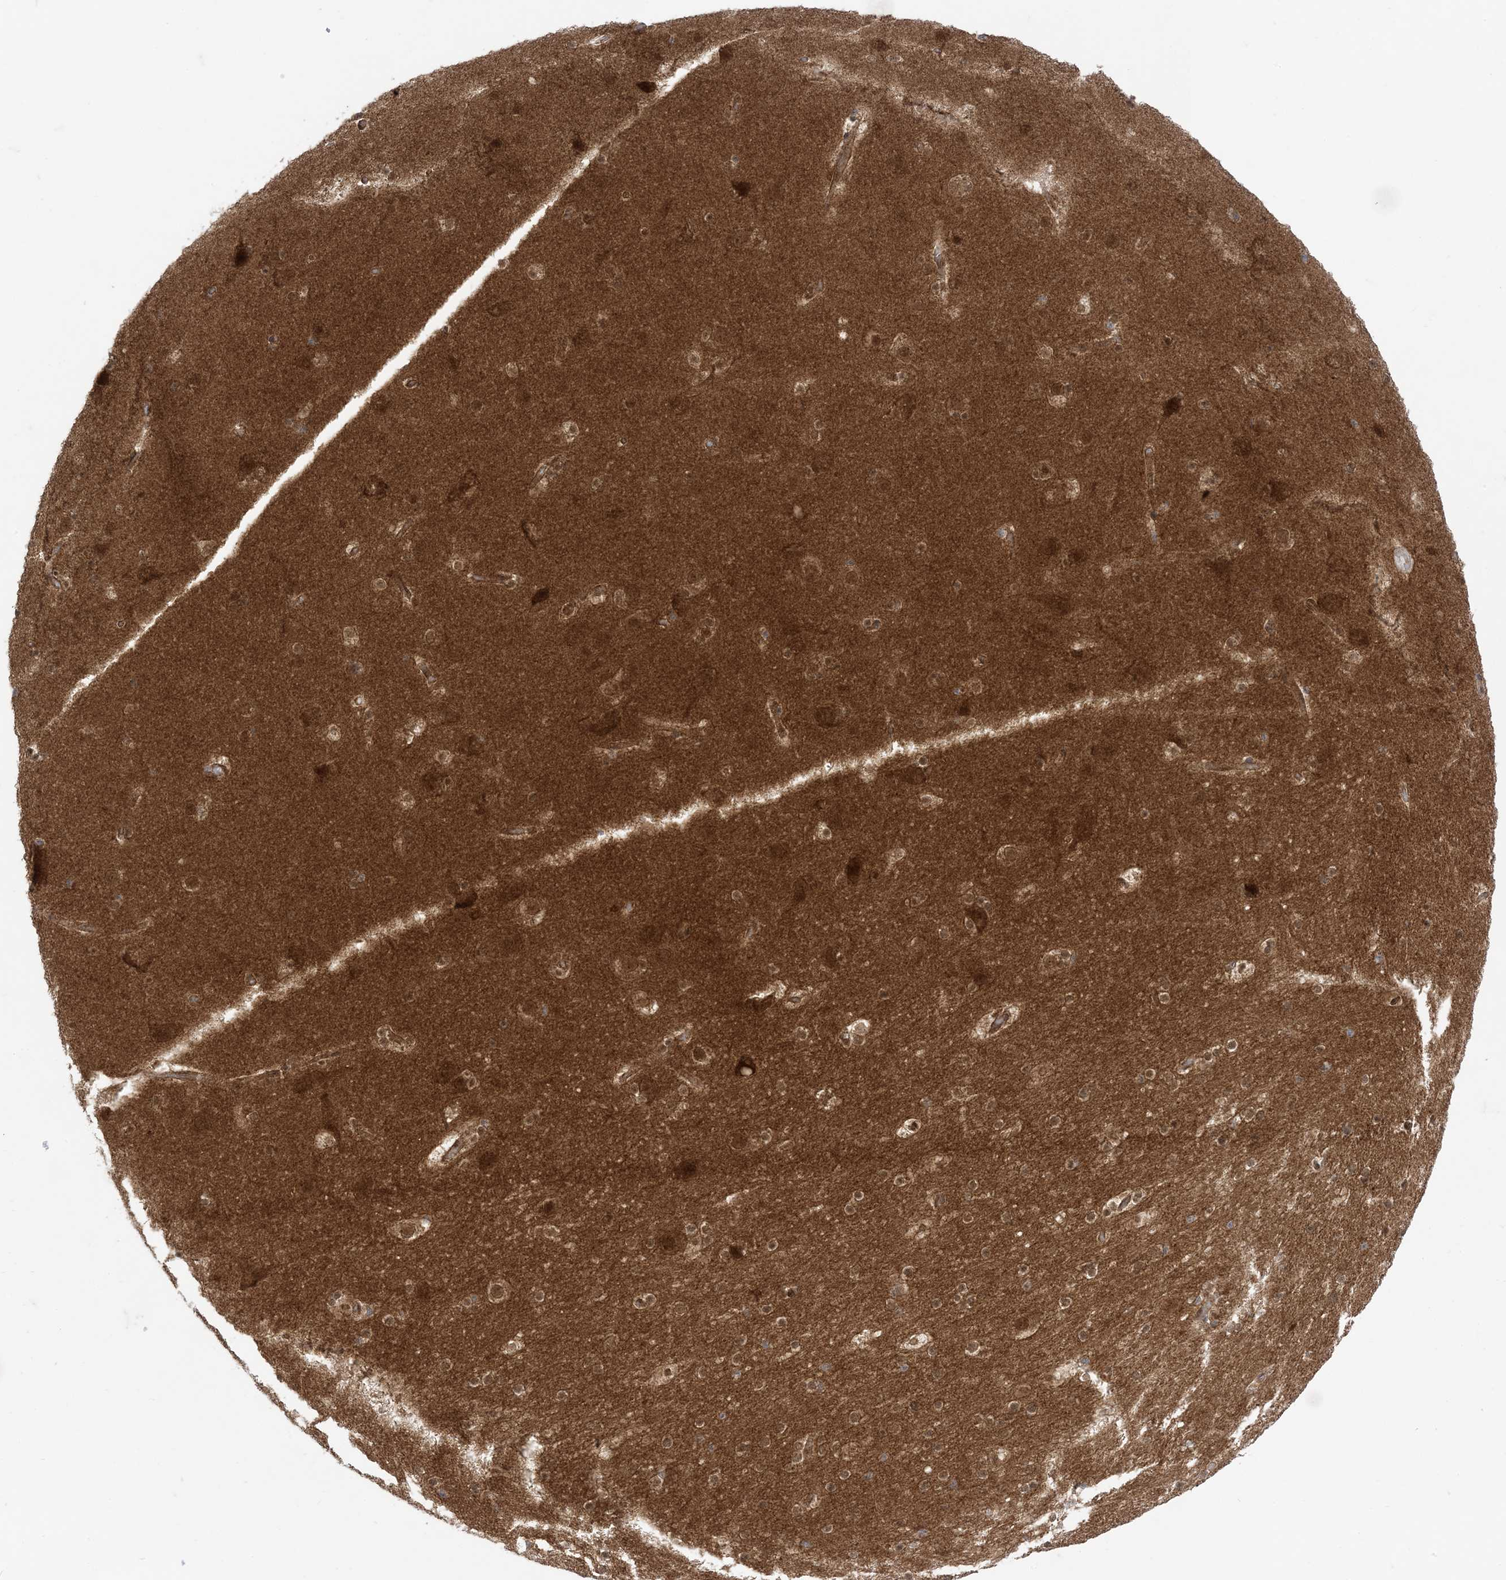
{"staining": {"intensity": "moderate", "quantity": ">75%", "location": "cytoplasmic/membranous"}, "tissue": "cerebral cortex", "cell_type": "Endothelial cells", "image_type": "normal", "snomed": [{"axis": "morphology", "description": "Normal tissue, NOS"}, {"axis": "topography", "description": "Cerebral cortex"}], "caption": "Protein analysis of normal cerebral cortex exhibits moderate cytoplasmic/membranous positivity in about >75% of endothelial cells.", "gene": "PTPA", "patient": {"sex": "male", "age": 57}}